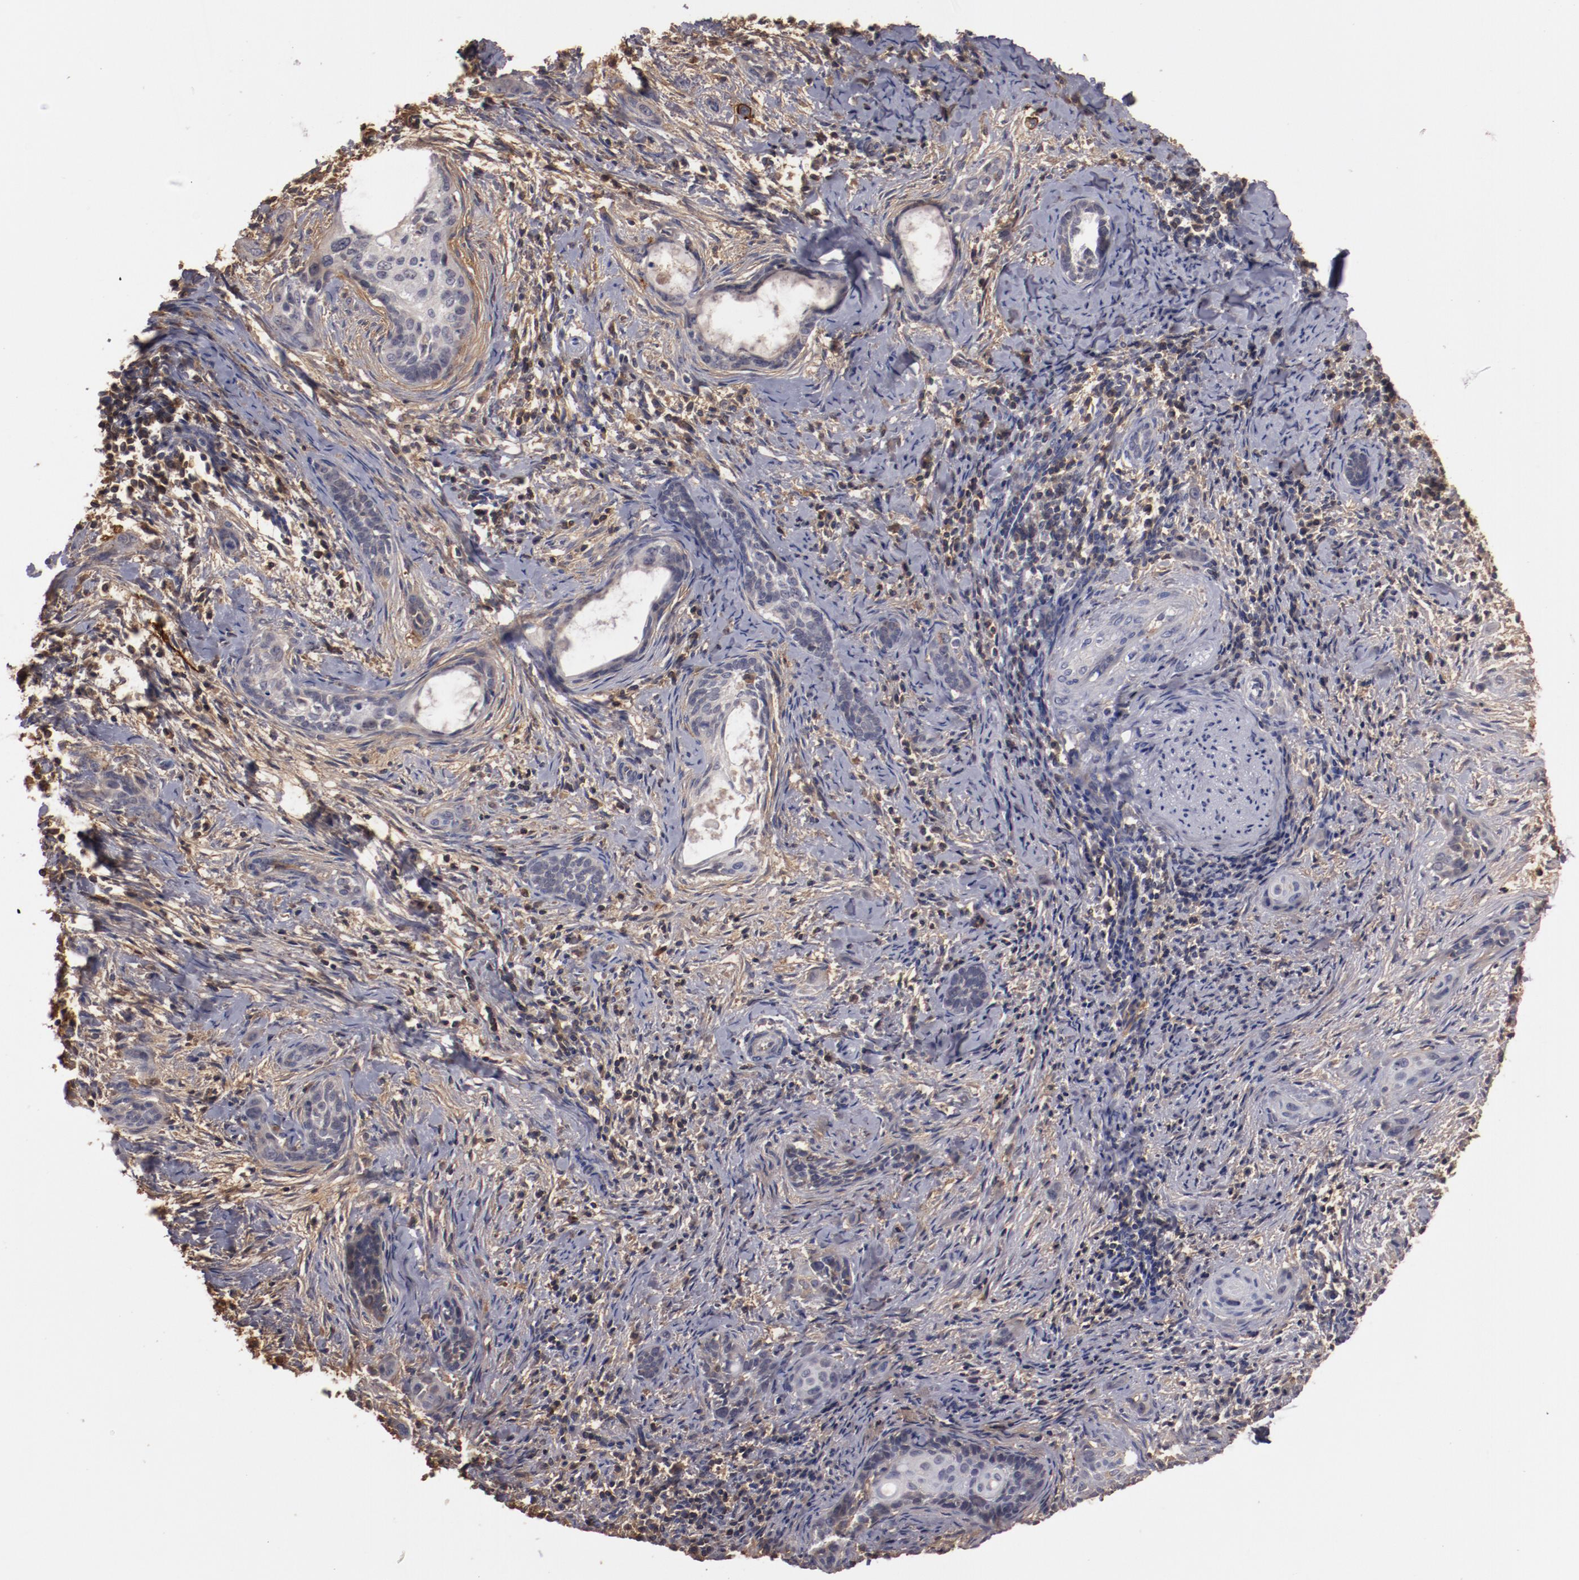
{"staining": {"intensity": "negative", "quantity": "none", "location": "none"}, "tissue": "cervical cancer", "cell_type": "Tumor cells", "image_type": "cancer", "snomed": [{"axis": "morphology", "description": "Squamous cell carcinoma, NOS"}, {"axis": "topography", "description": "Cervix"}], "caption": "Micrograph shows no significant protein positivity in tumor cells of cervical squamous cell carcinoma.", "gene": "MBL2", "patient": {"sex": "female", "age": 33}}